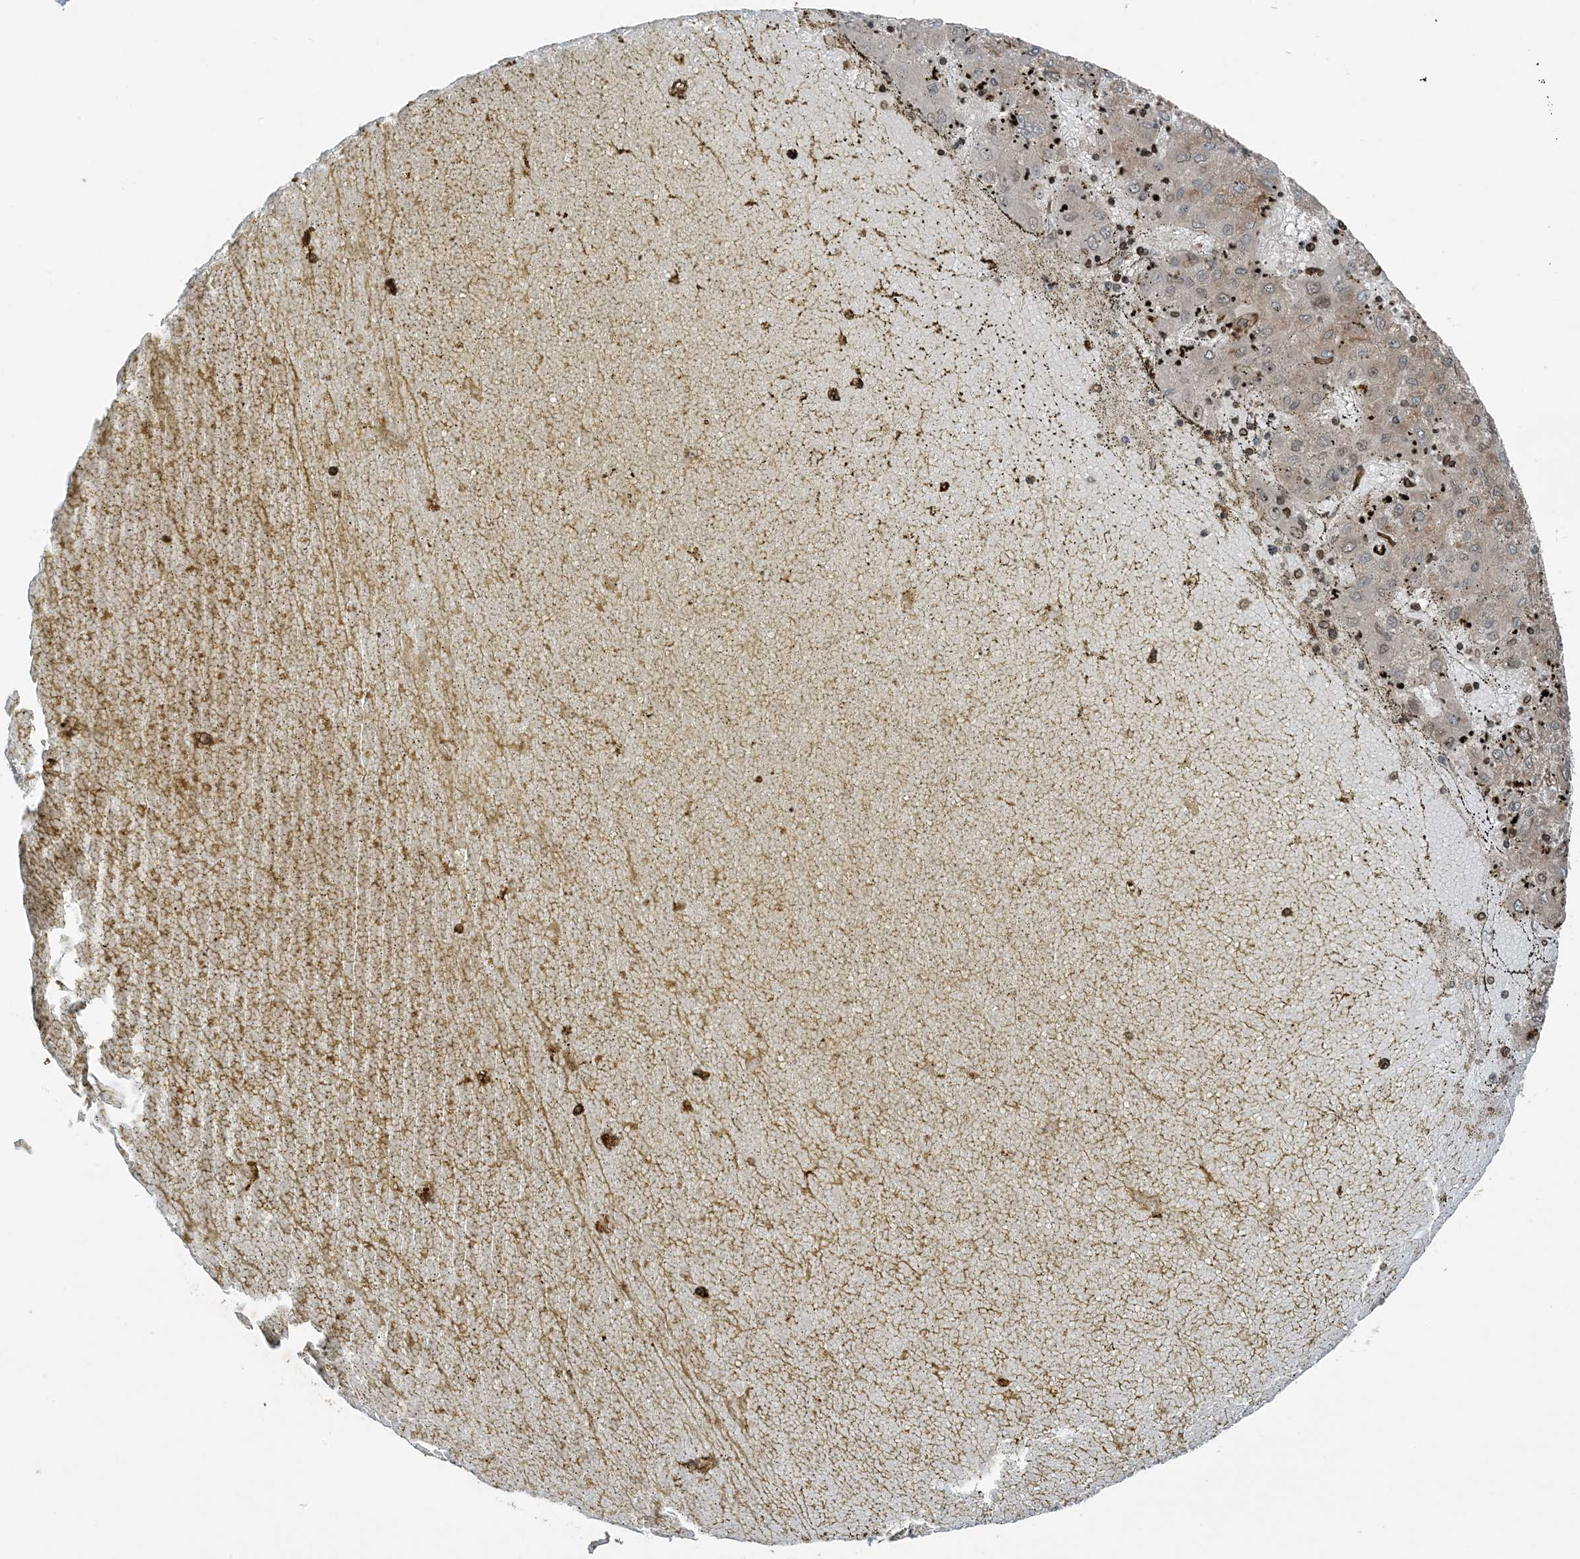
{"staining": {"intensity": "moderate", "quantity": ">75%", "location": "cytoplasmic/membranous"}, "tissue": "liver cancer", "cell_type": "Tumor cells", "image_type": "cancer", "snomed": [{"axis": "morphology", "description": "Carcinoma, Hepatocellular, NOS"}, {"axis": "topography", "description": "Liver"}], "caption": "This image displays IHC staining of liver cancer, with medium moderate cytoplasmic/membranous staining in approximately >75% of tumor cells.", "gene": "ZFAND2B", "patient": {"sex": "male", "age": 72}}